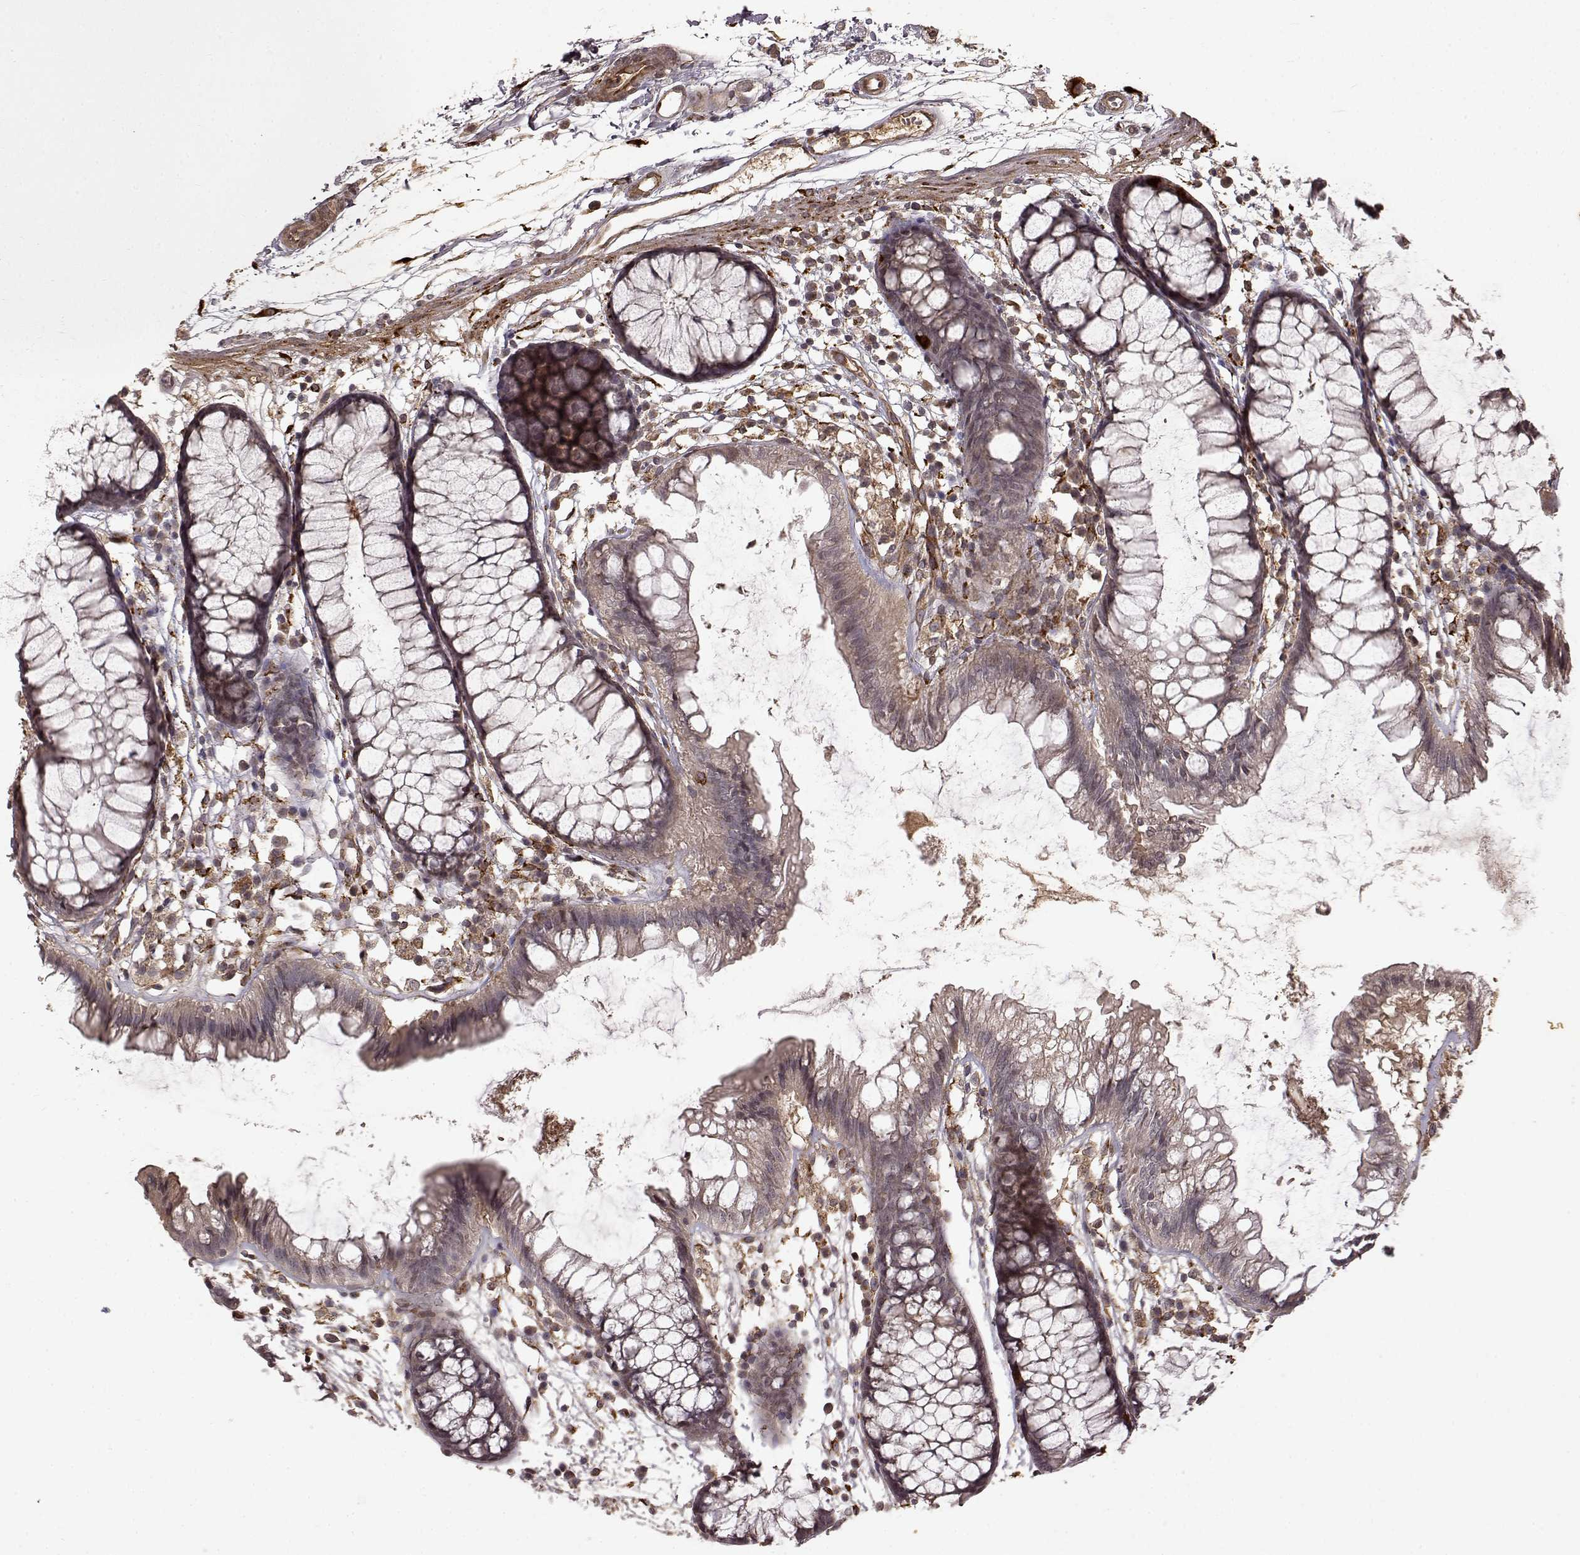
{"staining": {"intensity": "moderate", "quantity": ">75%", "location": "cytoplasmic/membranous"}, "tissue": "colon", "cell_type": "Endothelial cells", "image_type": "normal", "snomed": [{"axis": "morphology", "description": "Normal tissue, NOS"}, {"axis": "morphology", "description": "Adenocarcinoma, NOS"}, {"axis": "topography", "description": "Colon"}], "caption": "IHC photomicrograph of normal human colon stained for a protein (brown), which exhibits medium levels of moderate cytoplasmic/membranous expression in about >75% of endothelial cells.", "gene": "FSTL1", "patient": {"sex": "male", "age": 65}}